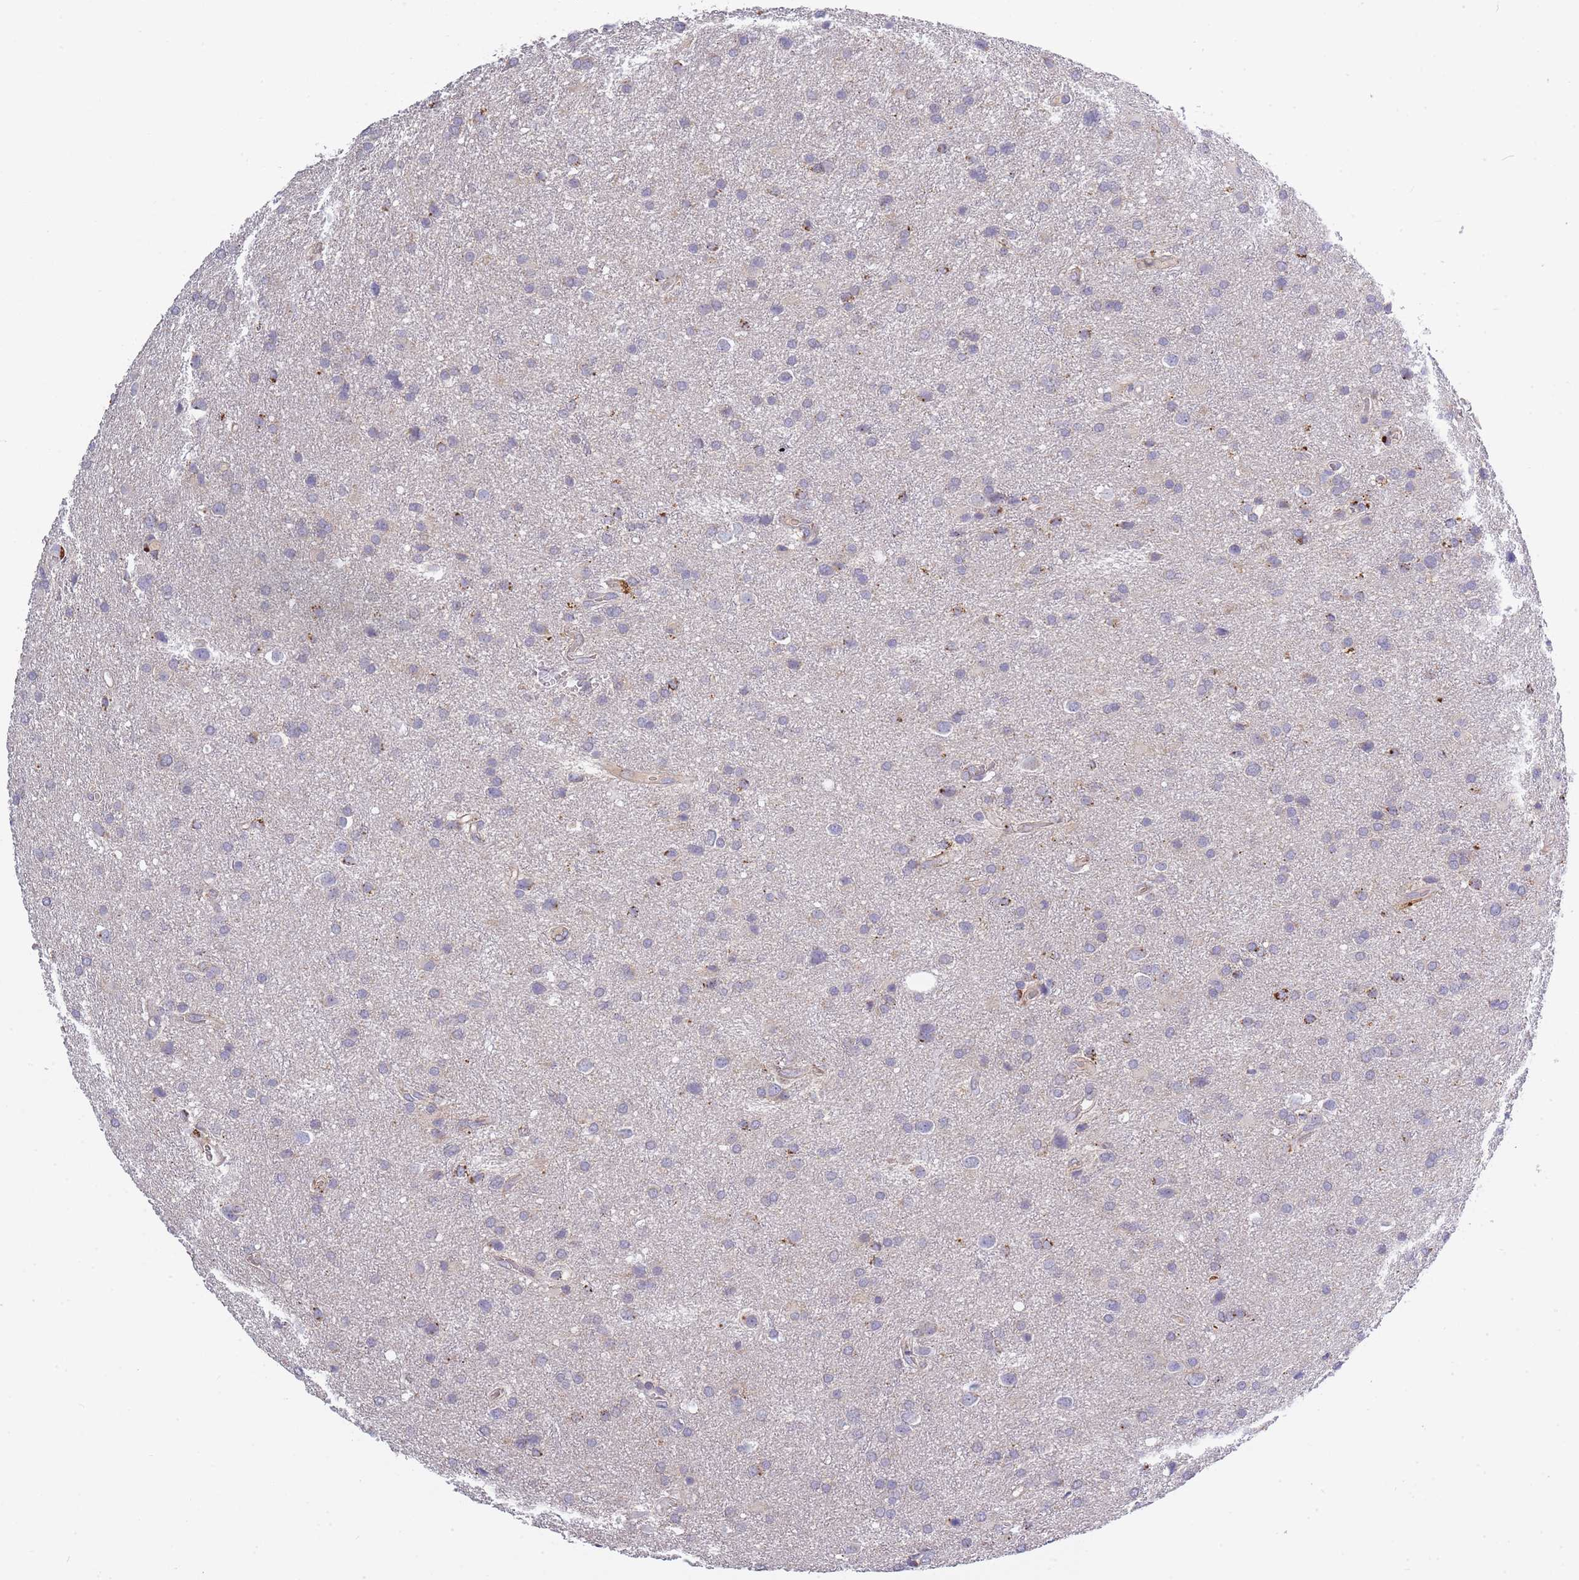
{"staining": {"intensity": "weak", "quantity": "<25%", "location": "cytoplasmic/membranous"}, "tissue": "glioma", "cell_type": "Tumor cells", "image_type": "cancer", "snomed": [{"axis": "morphology", "description": "Glioma, malignant, Low grade"}, {"axis": "topography", "description": "Brain"}], "caption": "There is no significant expression in tumor cells of malignant glioma (low-grade).", "gene": "TRIM61", "patient": {"sex": "female", "age": 32}}